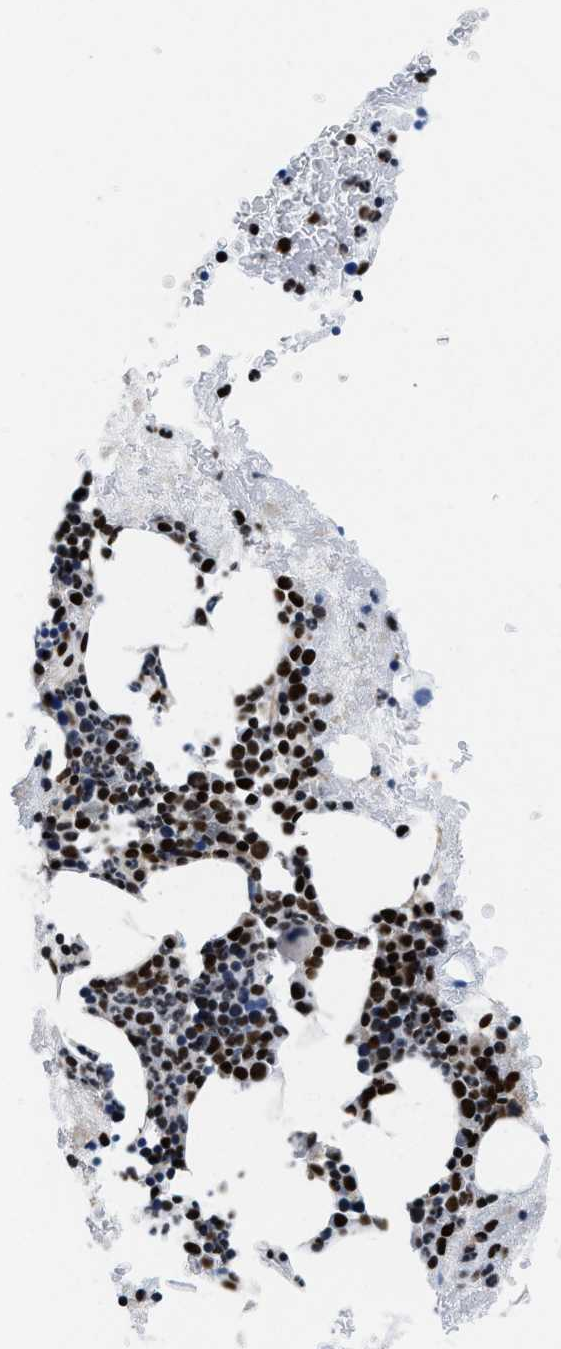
{"staining": {"intensity": "strong", "quantity": "25%-75%", "location": "nuclear"}, "tissue": "bone marrow", "cell_type": "Hematopoietic cells", "image_type": "normal", "snomed": [{"axis": "morphology", "description": "Normal tissue, NOS"}, {"axis": "morphology", "description": "Inflammation, NOS"}, {"axis": "topography", "description": "Bone marrow"}], "caption": "This photomicrograph demonstrates IHC staining of unremarkable human bone marrow, with high strong nuclear staining in about 25%-75% of hematopoietic cells.", "gene": "SAFB", "patient": {"sex": "male", "age": 63}}